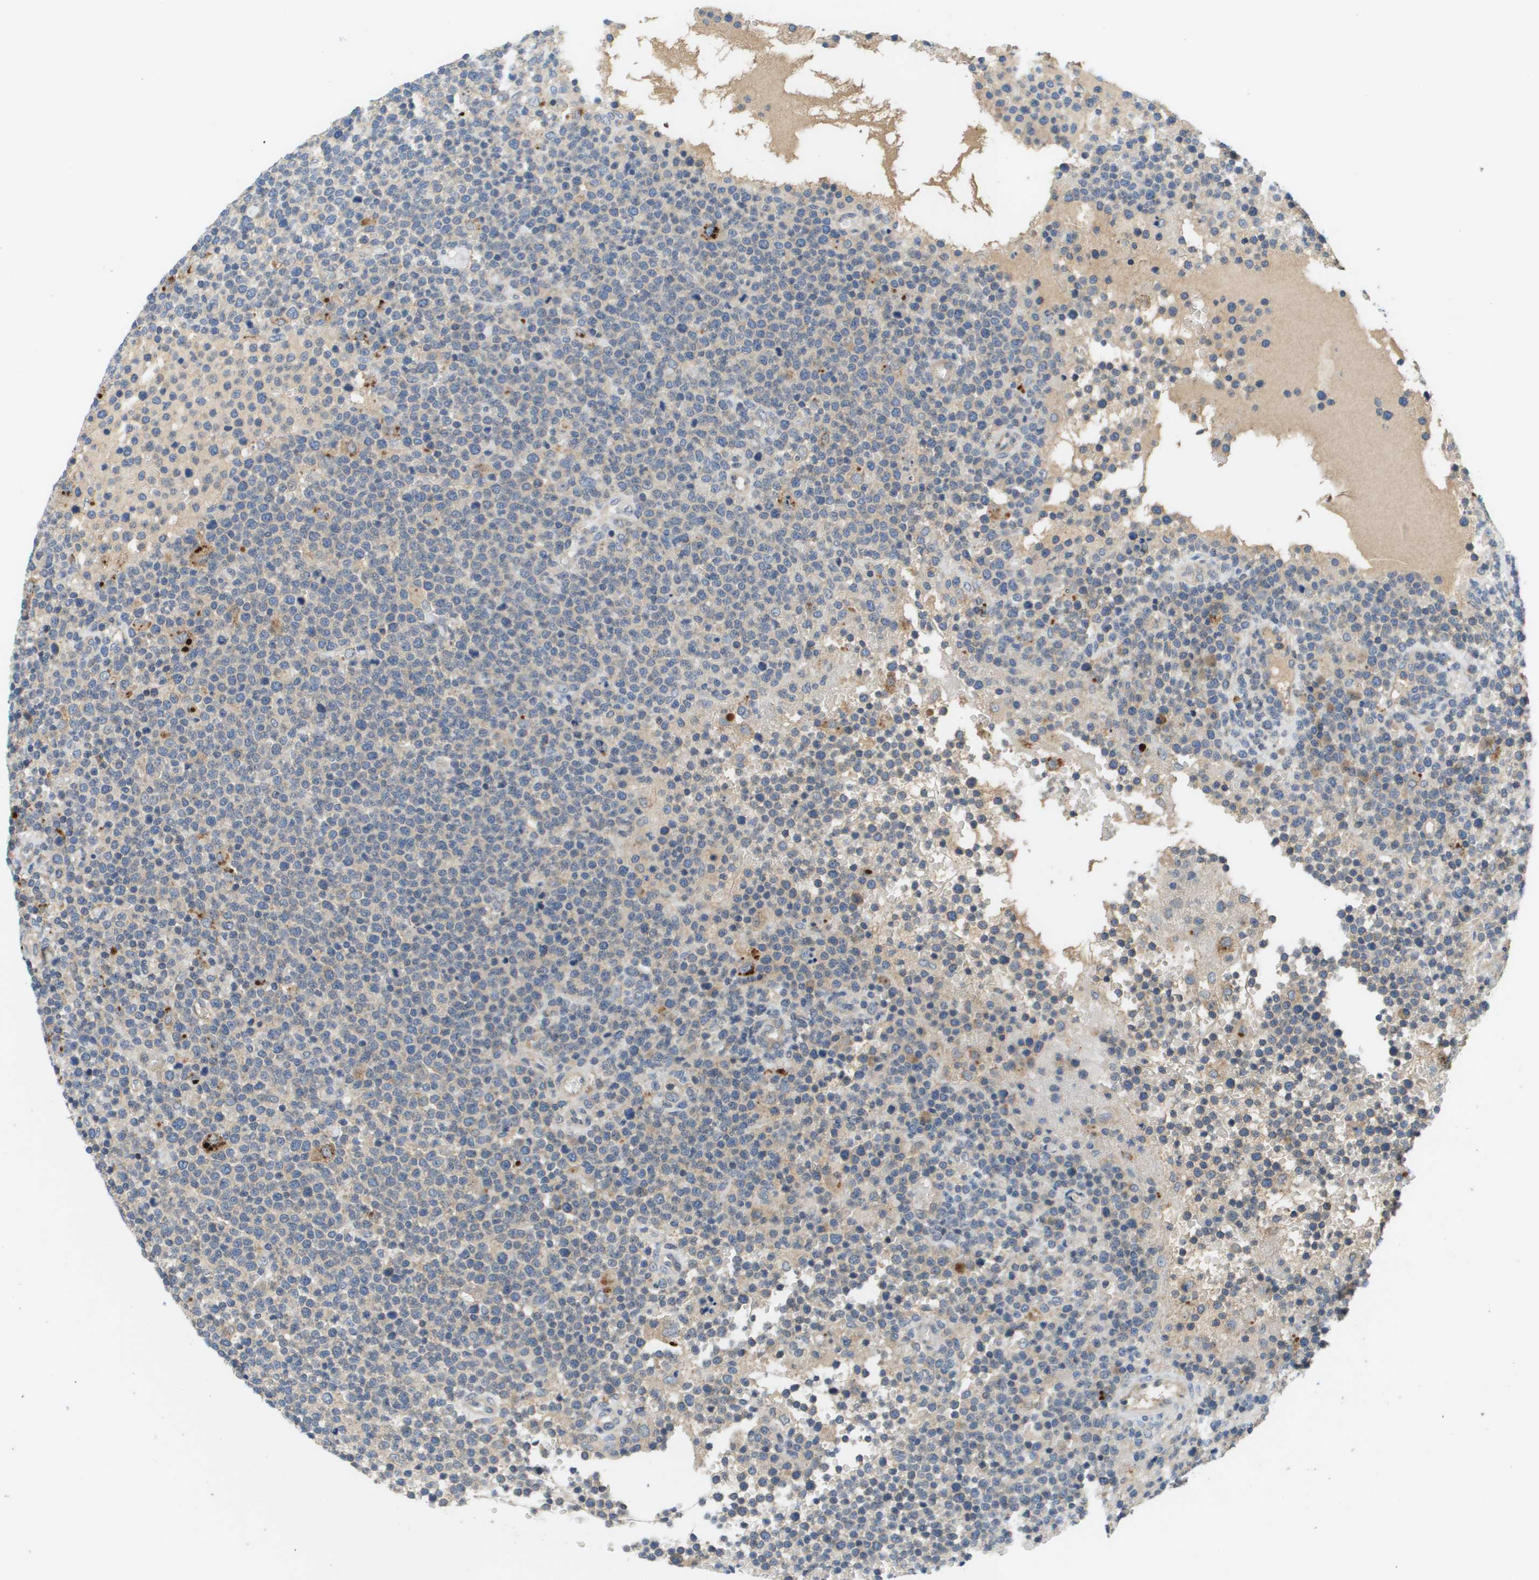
{"staining": {"intensity": "negative", "quantity": "none", "location": "none"}, "tissue": "lymphoma", "cell_type": "Tumor cells", "image_type": "cancer", "snomed": [{"axis": "morphology", "description": "Malignant lymphoma, non-Hodgkin's type, High grade"}, {"axis": "topography", "description": "Lymph node"}], "caption": "High magnification brightfield microscopy of malignant lymphoma, non-Hodgkin's type (high-grade) stained with DAB (brown) and counterstained with hematoxylin (blue): tumor cells show no significant staining.", "gene": "SLC25A20", "patient": {"sex": "male", "age": 61}}